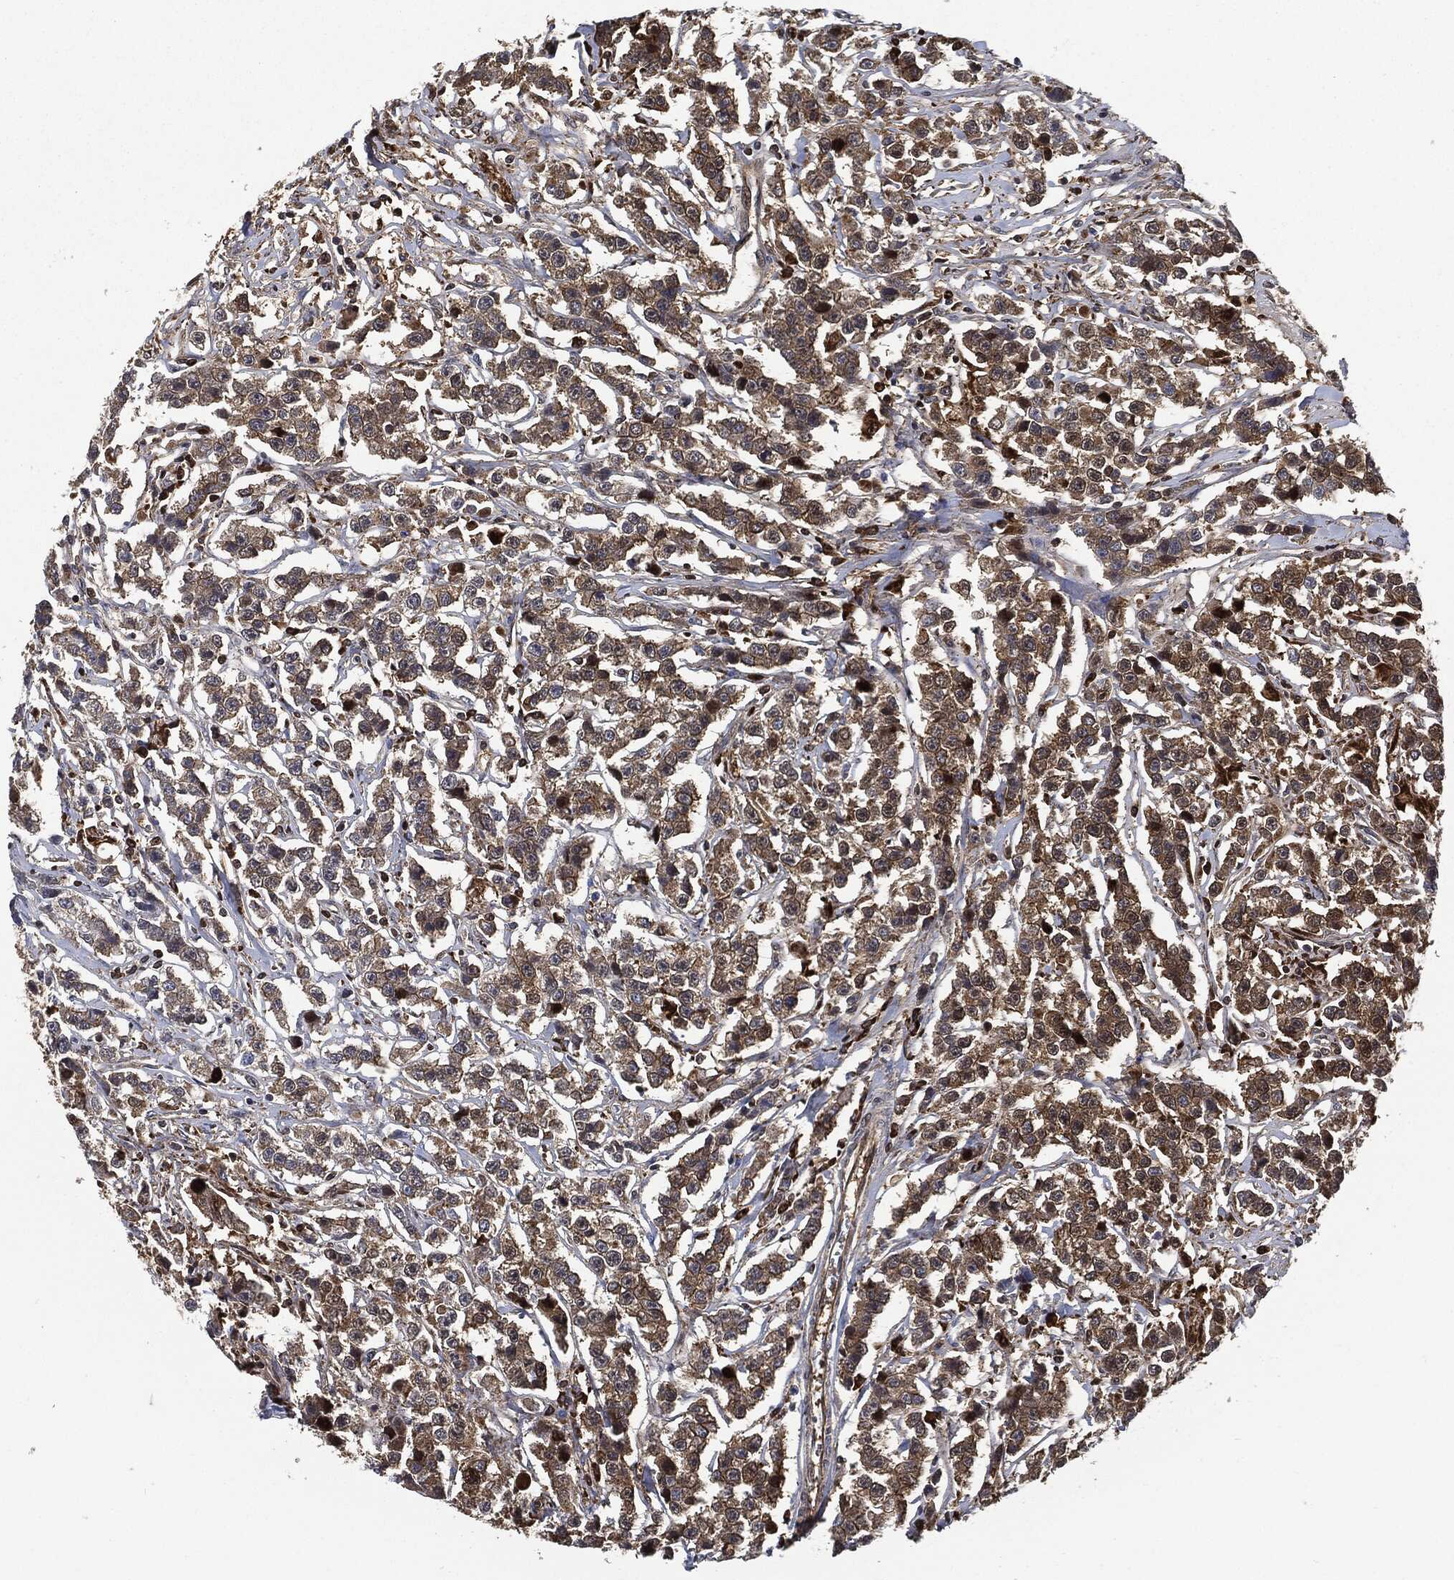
{"staining": {"intensity": "weak", "quantity": "25%-75%", "location": "cytoplasmic/membranous"}, "tissue": "testis cancer", "cell_type": "Tumor cells", "image_type": "cancer", "snomed": [{"axis": "morphology", "description": "Seminoma, NOS"}, {"axis": "topography", "description": "Testis"}], "caption": "Weak cytoplasmic/membranous positivity is present in approximately 25%-75% of tumor cells in testis cancer (seminoma).", "gene": "PRDX2", "patient": {"sex": "male", "age": 59}}